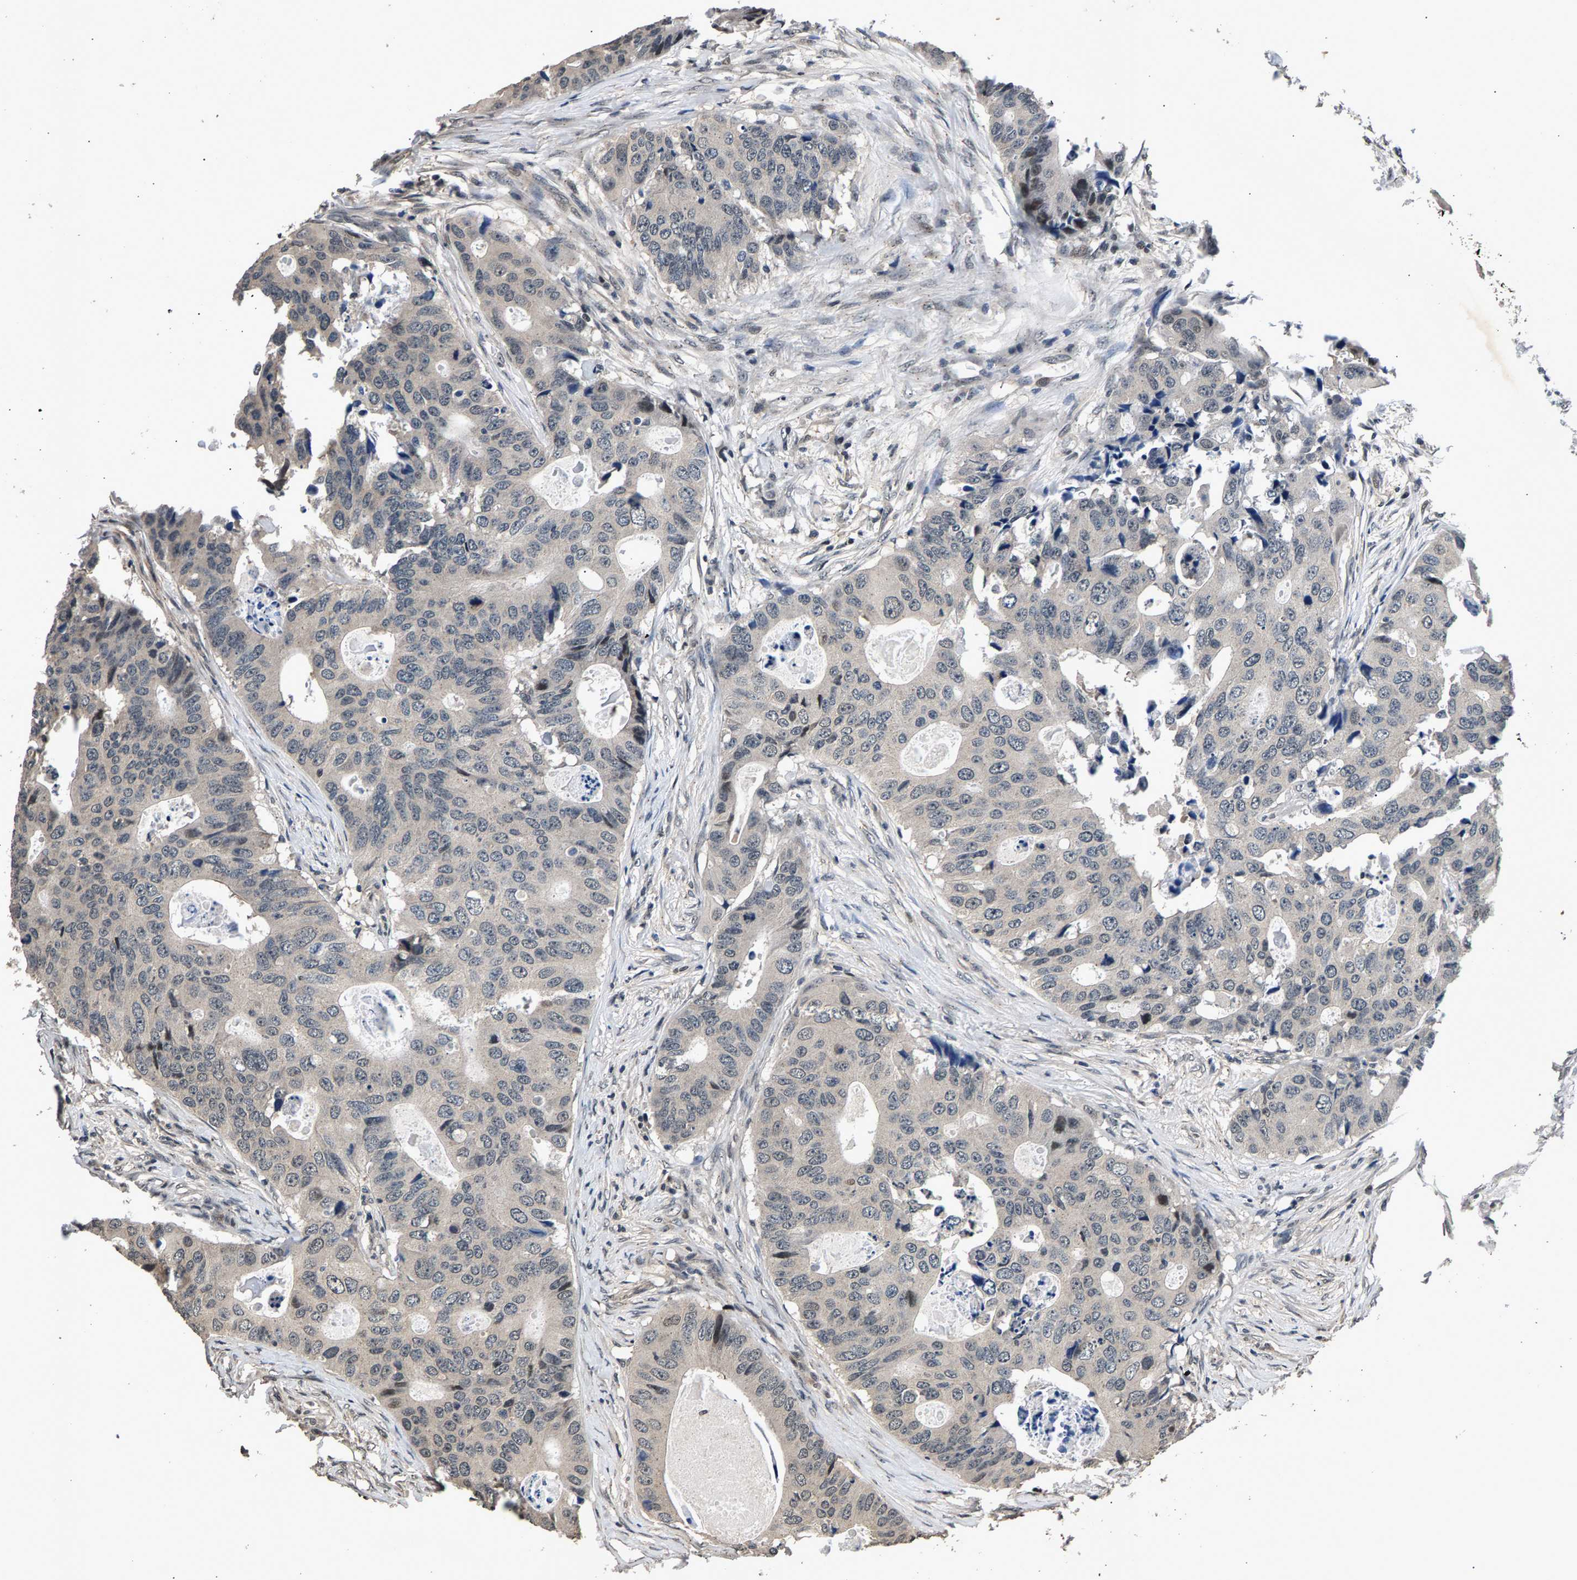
{"staining": {"intensity": "weak", "quantity": "<25%", "location": "nuclear"}, "tissue": "colorectal cancer", "cell_type": "Tumor cells", "image_type": "cancer", "snomed": [{"axis": "morphology", "description": "Adenocarcinoma, NOS"}, {"axis": "topography", "description": "Colon"}], "caption": "Micrograph shows no significant protein staining in tumor cells of colorectal adenocarcinoma.", "gene": "RBM33", "patient": {"sex": "male", "age": 71}}